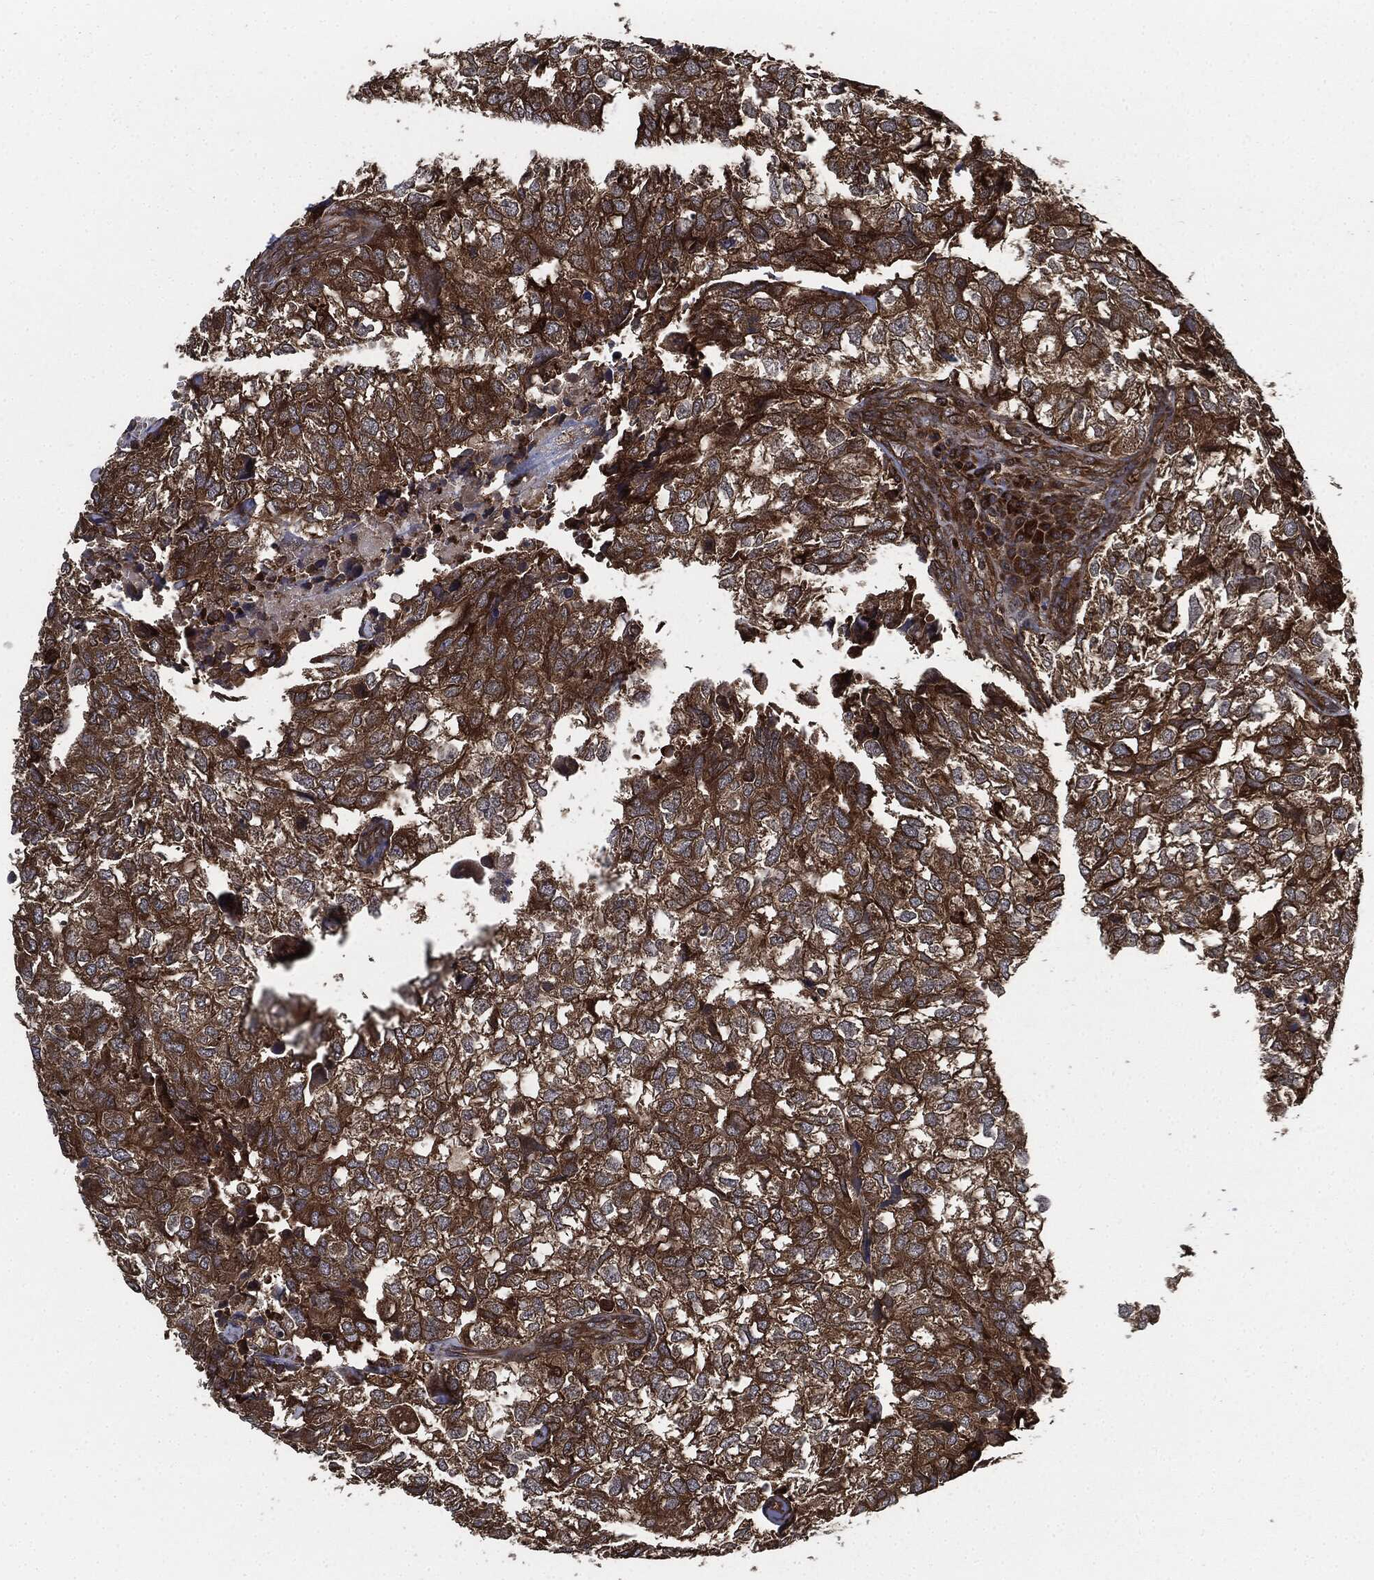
{"staining": {"intensity": "strong", "quantity": ">75%", "location": "cytoplasmic/membranous"}, "tissue": "breast cancer", "cell_type": "Tumor cells", "image_type": "cancer", "snomed": [{"axis": "morphology", "description": "Duct carcinoma"}, {"axis": "topography", "description": "Breast"}], "caption": "Immunohistochemistry micrograph of neoplastic tissue: human breast infiltrating ductal carcinoma stained using immunohistochemistry displays high levels of strong protein expression localized specifically in the cytoplasmic/membranous of tumor cells, appearing as a cytoplasmic/membranous brown color.", "gene": "RAP1GDS1", "patient": {"sex": "female", "age": 30}}